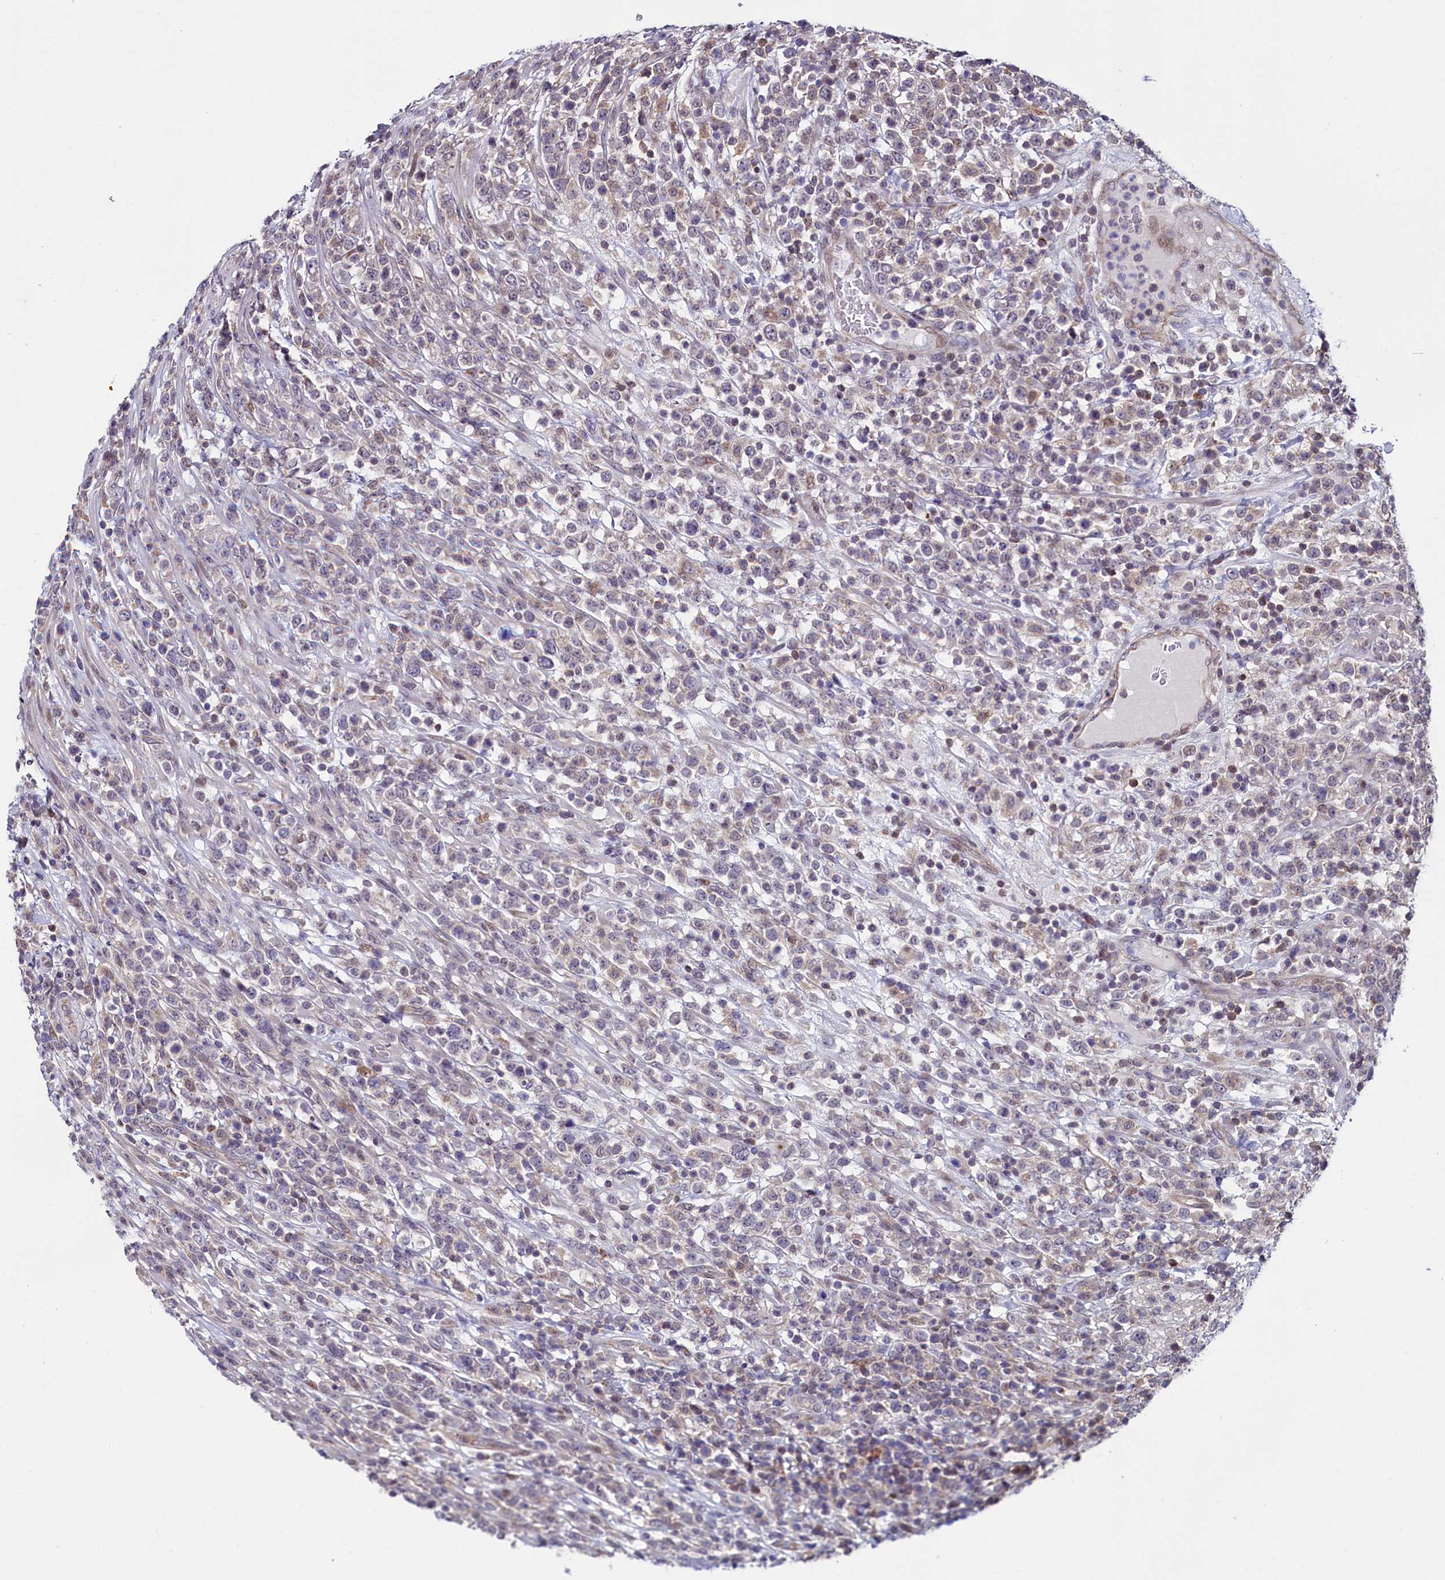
{"staining": {"intensity": "negative", "quantity": "none", "location": "none"}, "tissue": "lymphoma", "cell_type": "Tumor cells", "image_type": "cancer", "snomed": [{"axis": "morphology", "description": "Malignant lymphoma, non-Hodgkin's type, High grade"}, {"axis": "topography", "description": "Colon"}], "caption": "Immunohistochemistry (IHC) of human high-grade malignant lymphoma, non-Hodgkin's type shows no positivity in tumor cells. (DAB (3,3'-diaminobenzidine) immunohistochemistry, high magnification).", "gene": "CIAPIN1", "patient": {"sex": "female", "age": 53}}